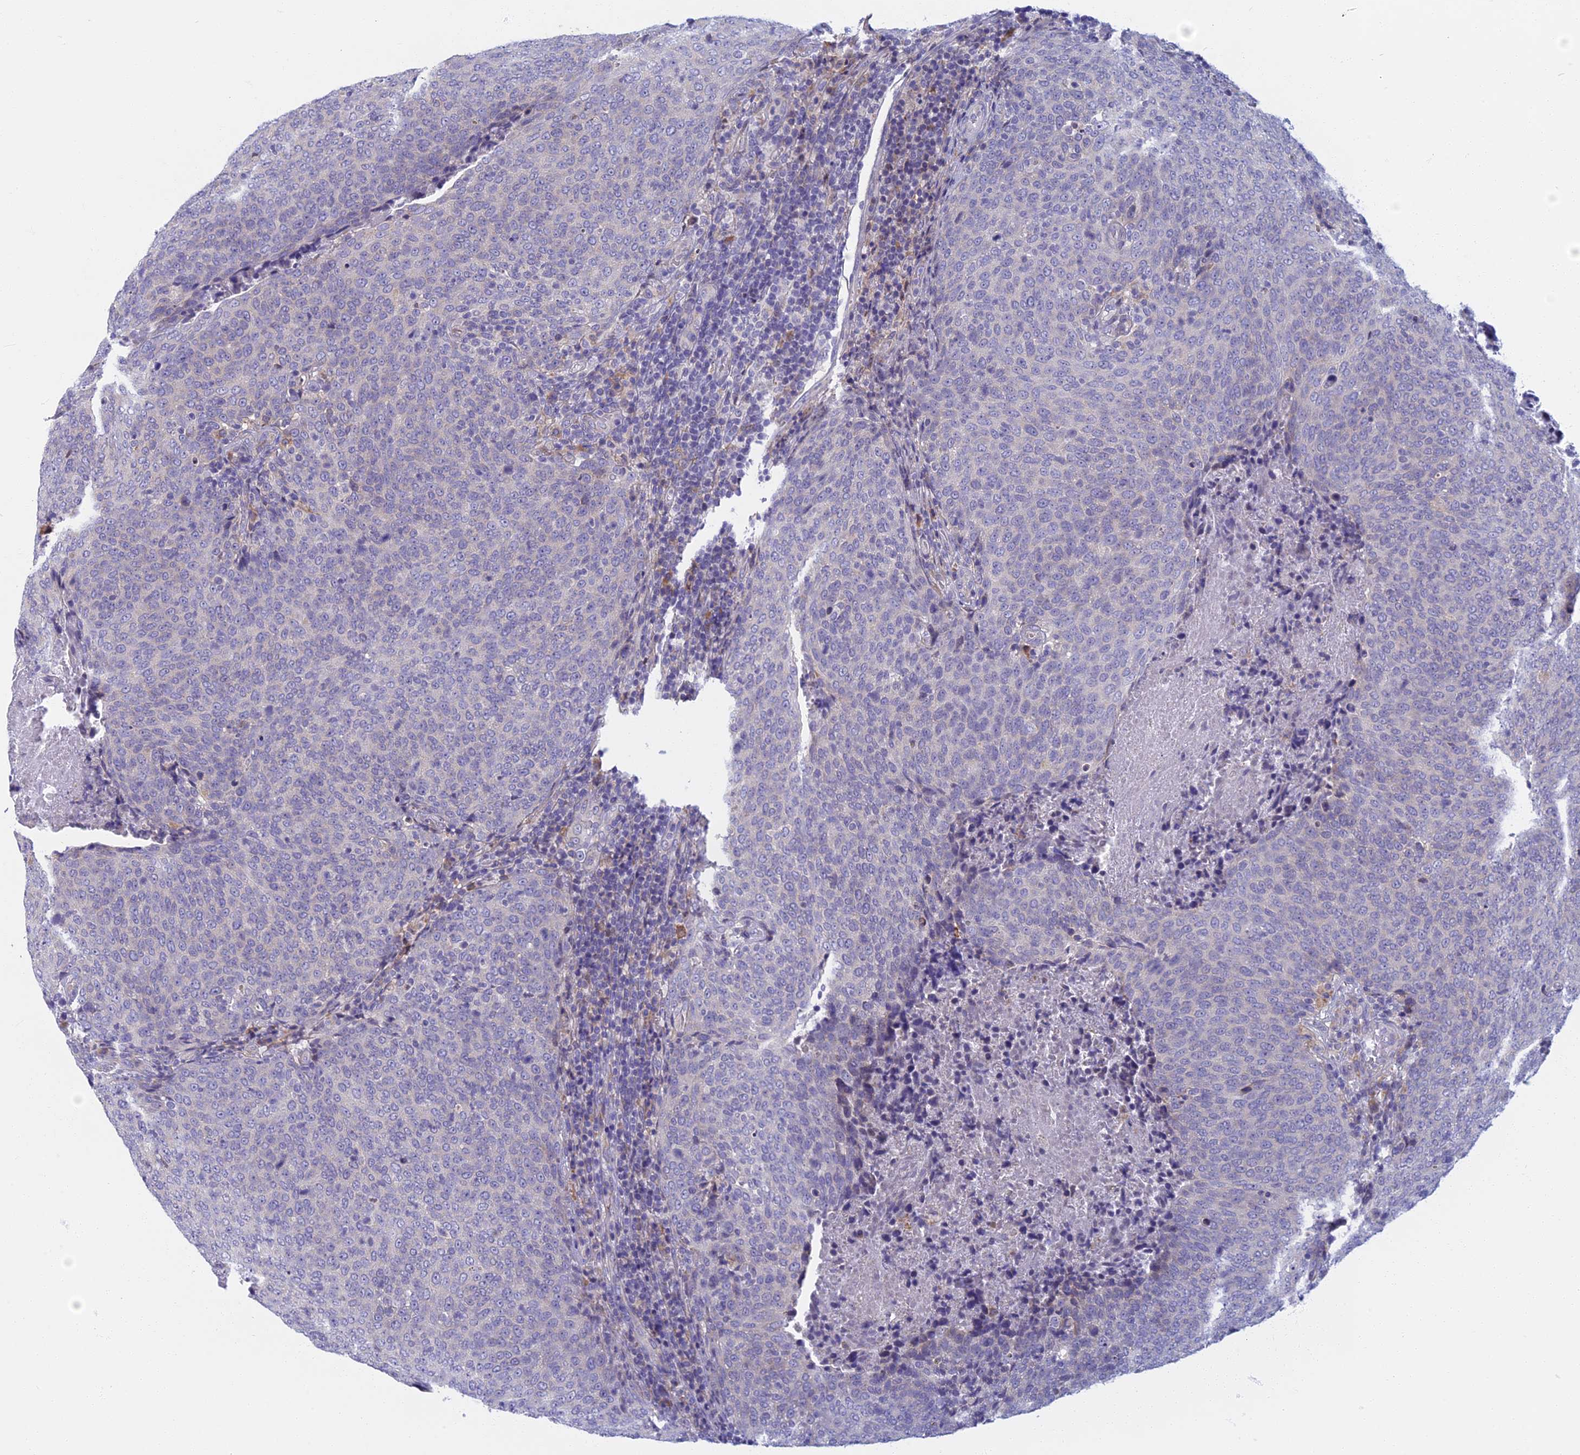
{"staining": {"intensity": "negative", "quantity": "none", "location": "none"}, "tissue": "head and neck cancer", "cell_type": "Tumor cells", "image_type": "cancer", "snomed": [{"axis": "morphology", "description": "Squamous cell carcinoma, NOS"}, {"axis": "morphology", "description": "Squamous cell carcinoma, metastatic, NOS"}, {"axis": "topography", "description": "Lymph node"}, {"axis": "topography", "description": "Head-Neck"}], "caption": "Metastatic squamous cell carcinoma (head and neck) stained for a protein using immunohistochemistry demonstrates no positivity tumor cells.", "gene": "DDX51", "patient": {"sex": "male", "age": 62}}